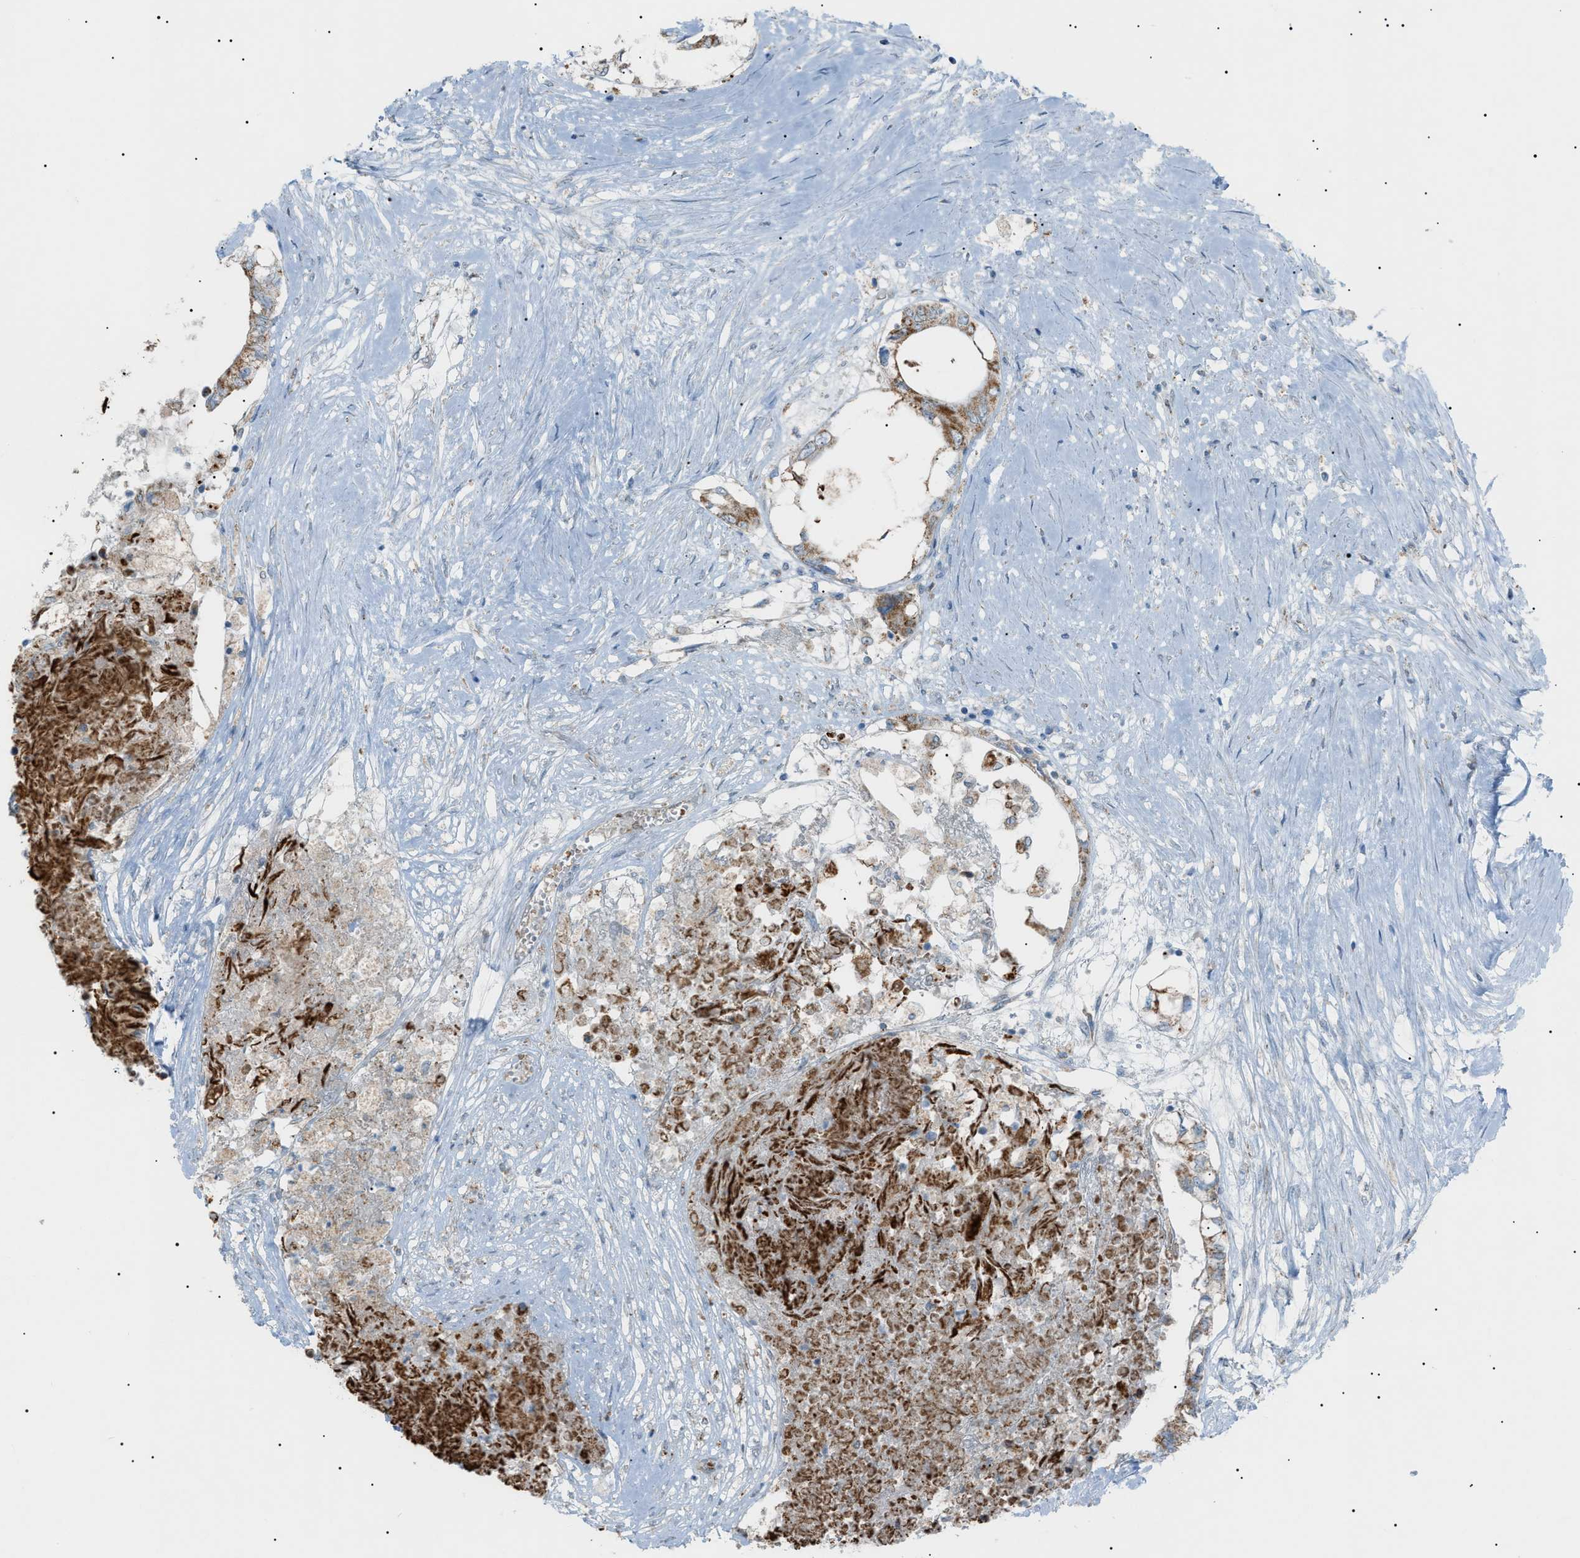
{"staining": {"intensity": "moderate", "quantity": ">75%", "location": "cytoplasmic/membranous"}, "tissue": "colorectal cancer", "cell_type": "Tumor cells", "image_type": "cancer", "snomed": [{"axis": "morphology", "description": "Adenocarcinoma, NOS"}, {"axis": "topography", "description": "Rectum"}], "caption": "Moderate cytoplasmic/membranous staining is present in approximately >75% of tumor cells in adenocarcinoma (colorectal).", "gene": "ZNF516", "patient": {"sex": "male", "age": 63}}